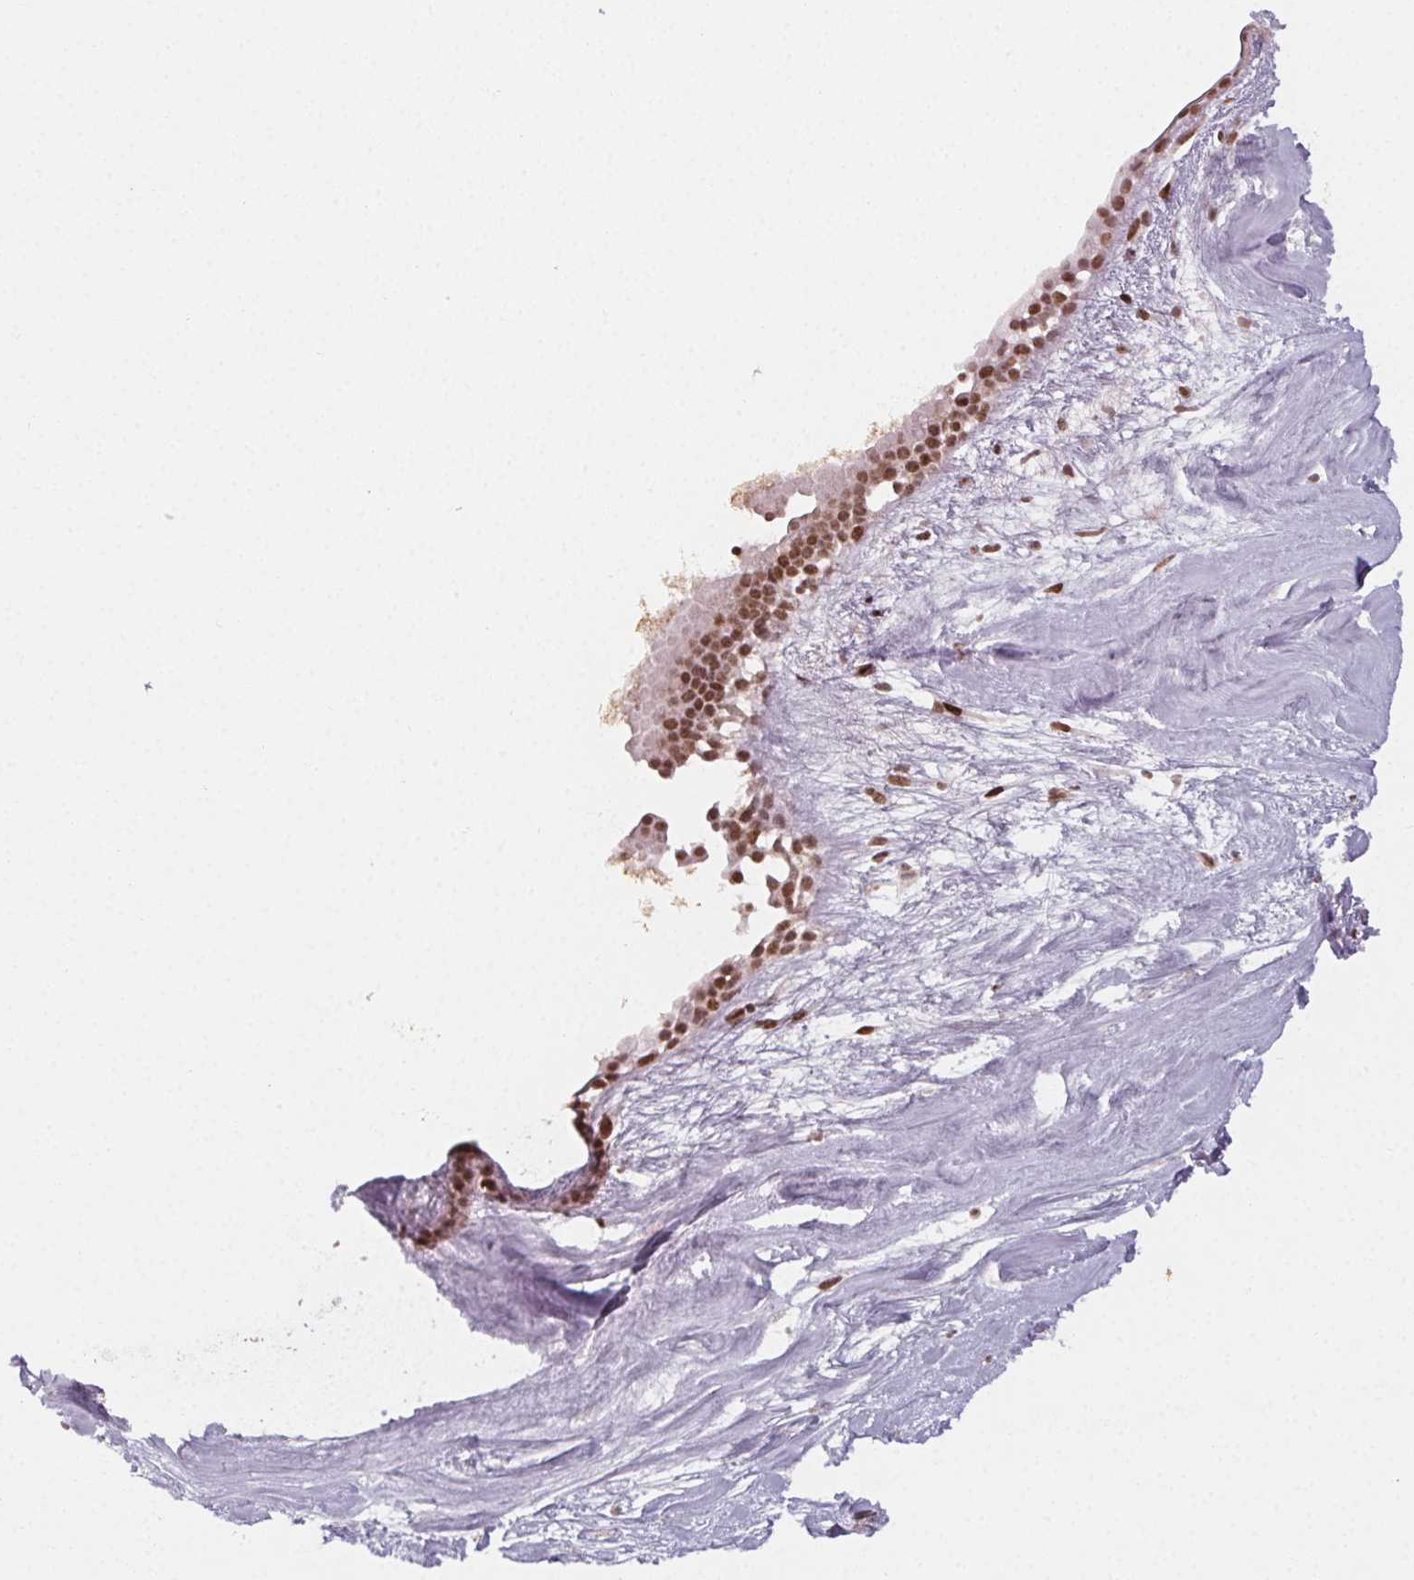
{"staining": {"intensity": "moderate", "quantity": ">75%", "location": "nuclear"}, "tissue": "nasopharynx", "cell_type": "Respiratory epithelial cells", "image_type": "normal", "snomed": [{"axis": "morphology", "description": "Normal tissue, NOS"}, {"axis": "topography", "description": "Nasopharynx"}], "caption": "Immunohistochemistry (IHC) photomicrograph of unremarkable nasopharynx: human nasopharynx stained using IHC demonstrates medium levels of moderate protein expression localized specifically in the nuclear of respiratory epithelial cells, appearing as a nuclear brown color.", "gene": "KMT2A", "patient": {"sex": "male", "age": 24}}